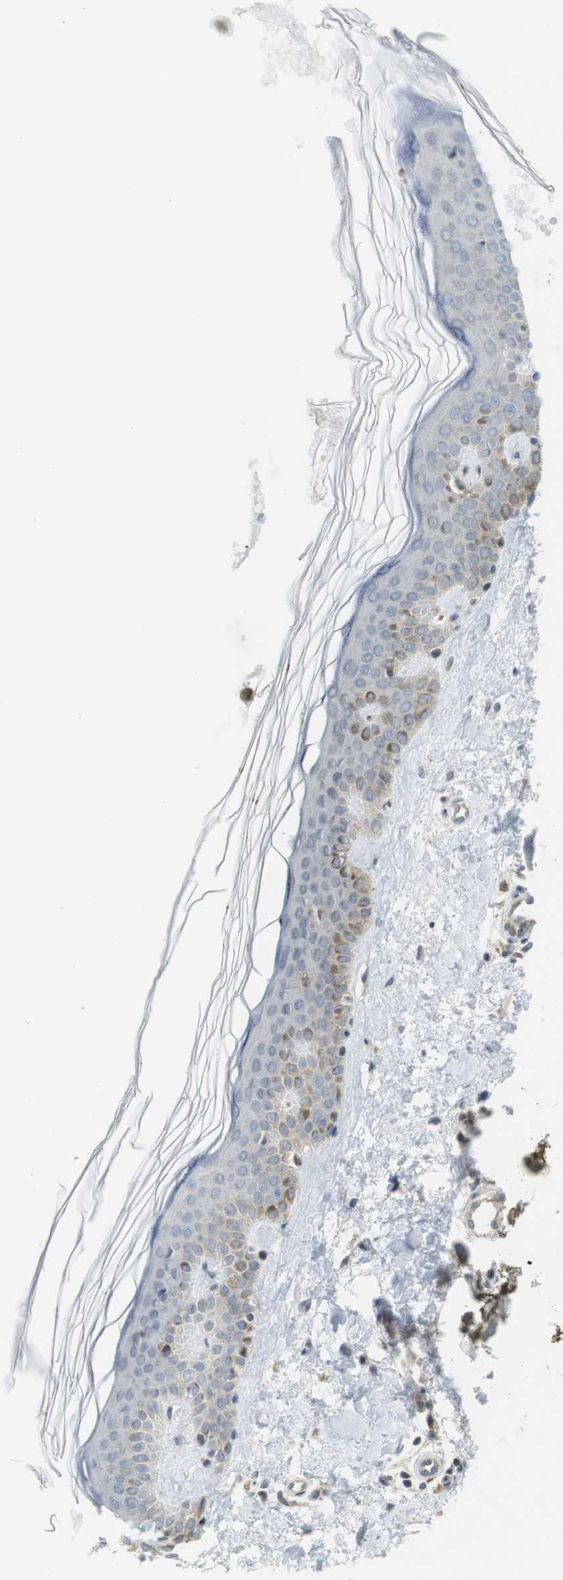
{"staining": {"intensity": "negative", "quantity": "none", "location": "none"}, "tissue": "skin", "cell_type": "Fibroblasts", "image_type": "normal", "snomed": [{"axis": "morphology", "description": "Normal tissue, NOS"}, {"axis": "topography", "description": "Skin"}], "caption": "The image shows no staining of fibroblasts in benign skin.", "gene": "RCC1", "patient": {"sex": "male", "age": 67}}